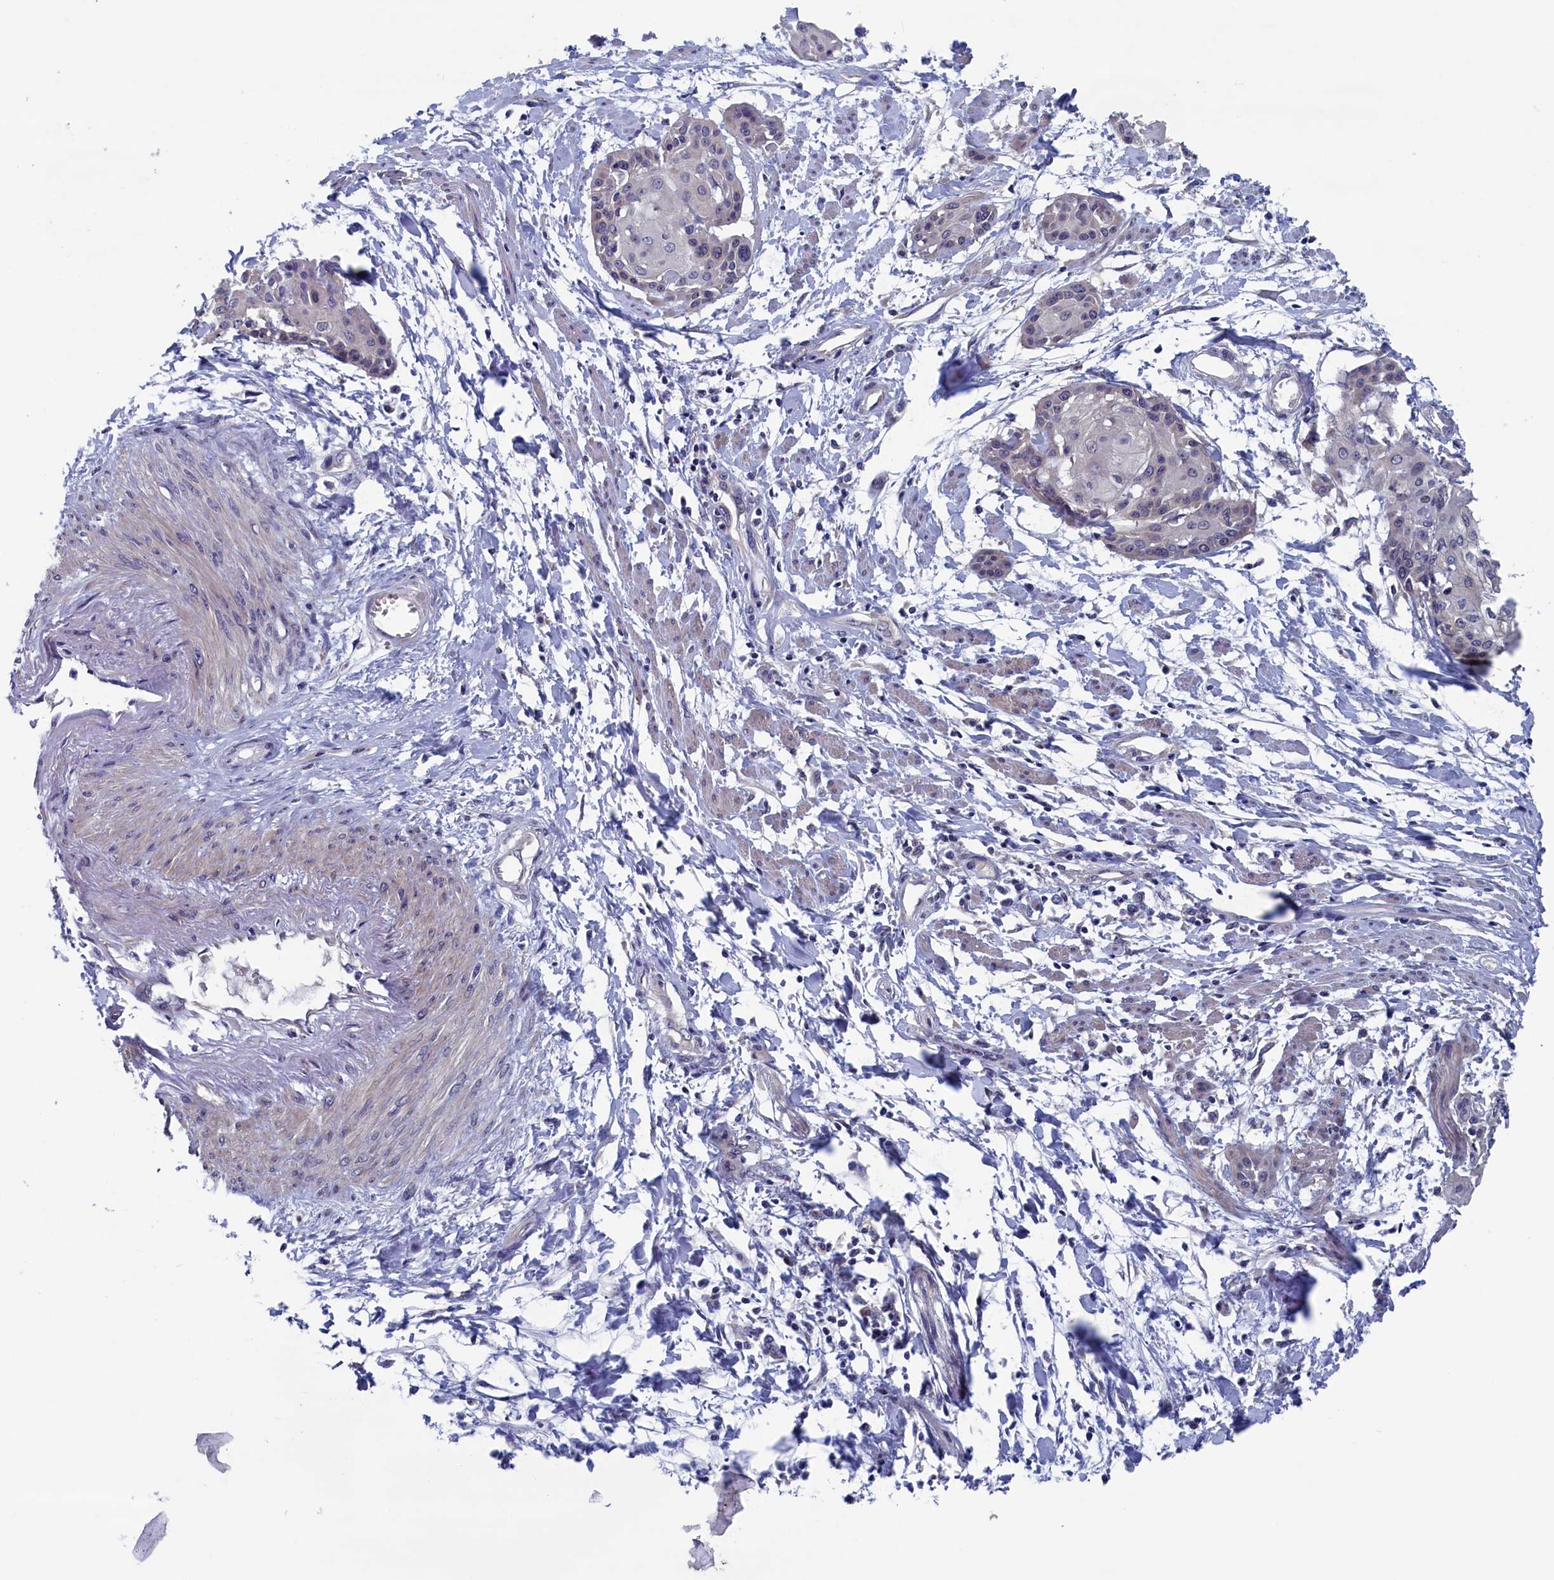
{"staining": {"intensity": "weak", "quantity": "<25%", "location": "cytoplasmic/membranous"}, "tissue": "cervical cancer", "cell_type": "Tumor cells", "image_type": "cancer", "snomed": [{"axis": "morphology", "description": "Squamous cell carcinoma, NOS"}, {"axis": "topography", "description": "Cervix"}], "caption": "The photomicrograph exhibits no significant expression in tumor cells of cervical cancer (squamous cell carcinoma).", "gene": "SPATA13", "patient": {"sex": "female", "age": 57}}